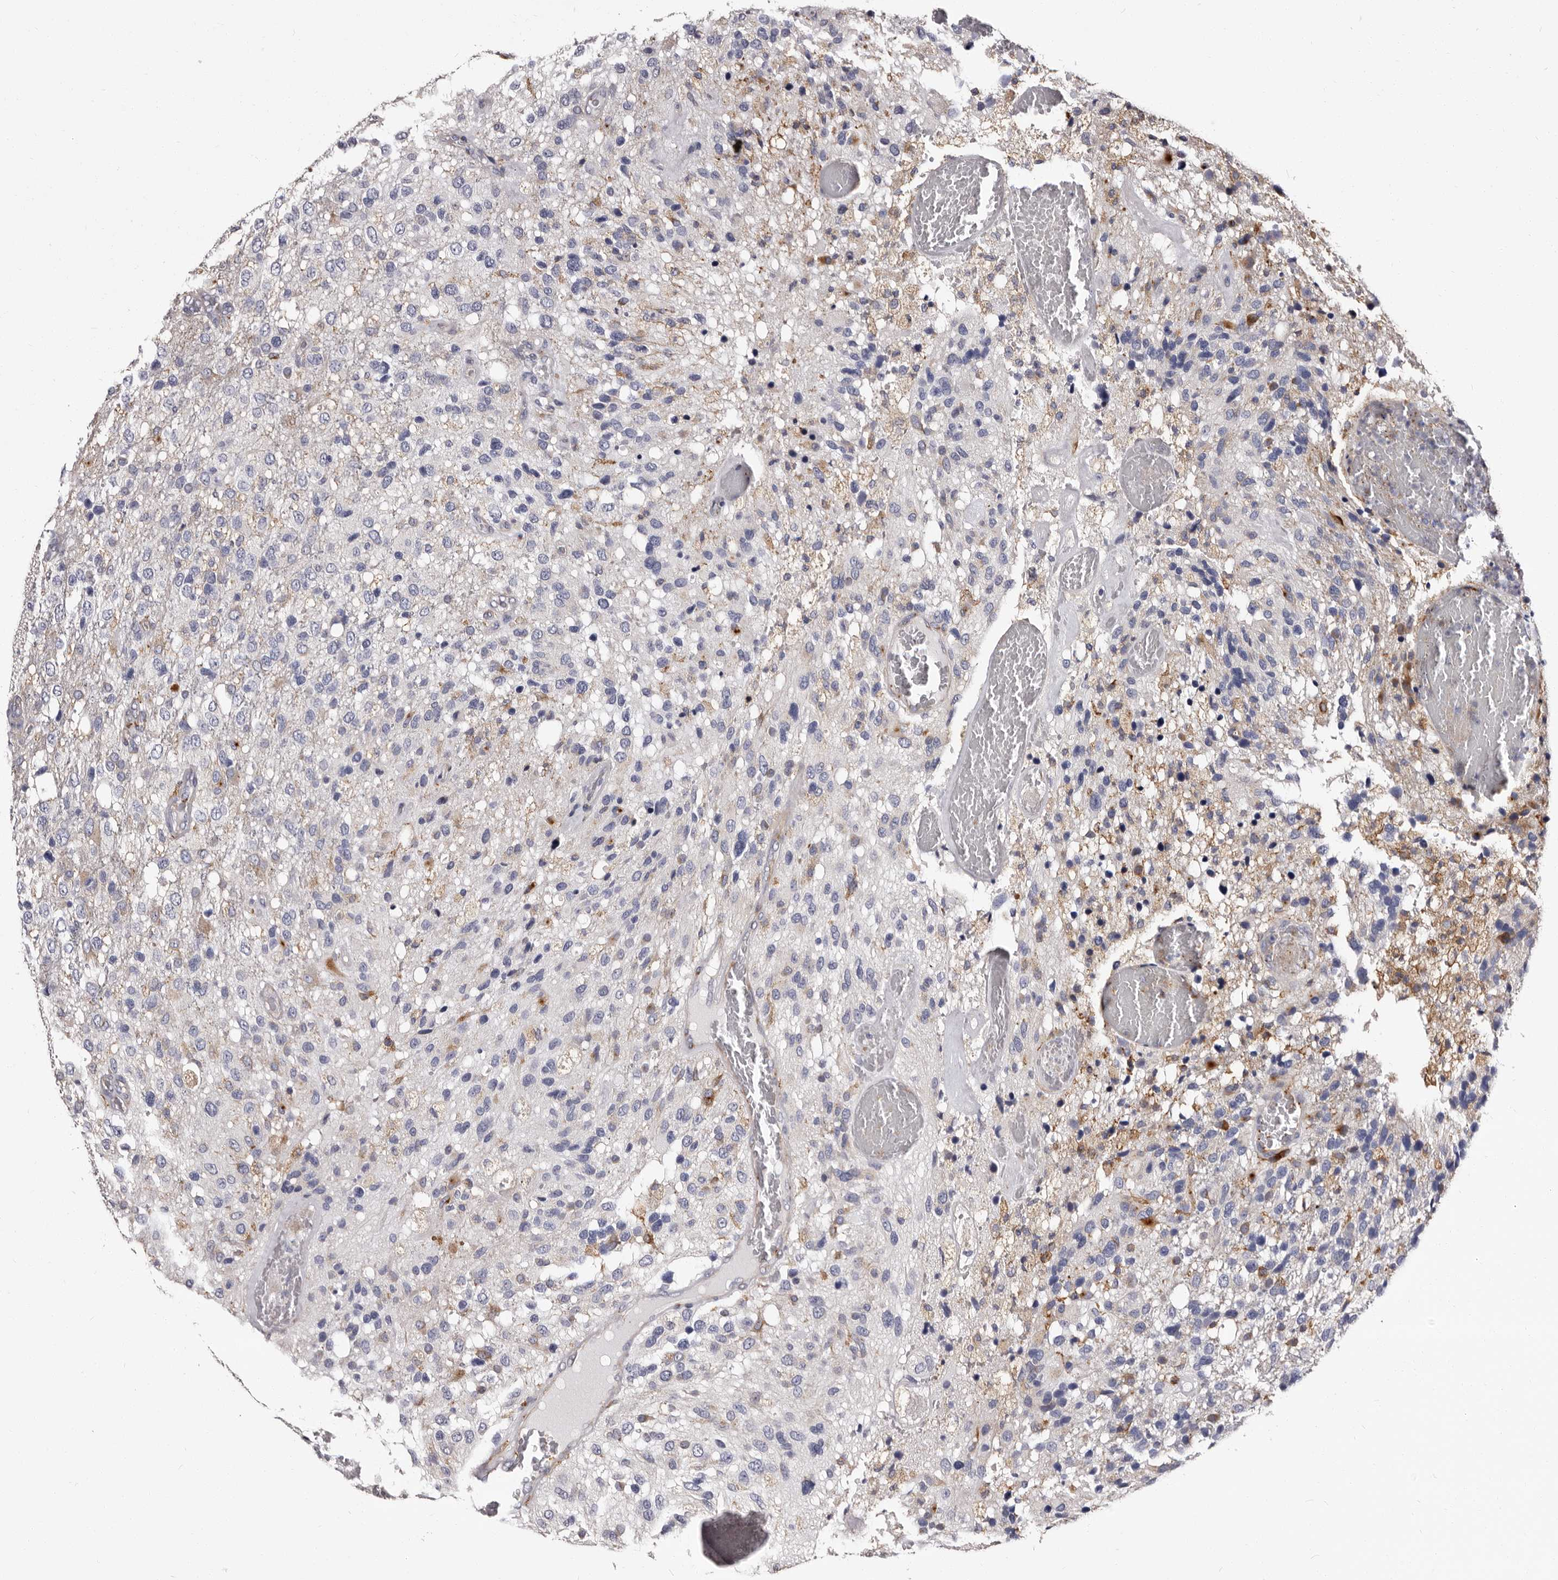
{"staining": {"intensity": "negative", "quantity": "none", "location": "none"}, "tissue": "glioma", "cell_type": "Tumor cells", "image_type": "cancer", "snomed": [{"axis": "morphology", "description": "Glioma, malignant, High grade"}, {"axis": "topography", "description": "Brain"}], "caption": "This is an immunohistochemistry image of human malignant high-grade glioma. There is no expression in tumor cells.", "gene": "AUNIP", "patient": {"sex": "female", "age": 58}}